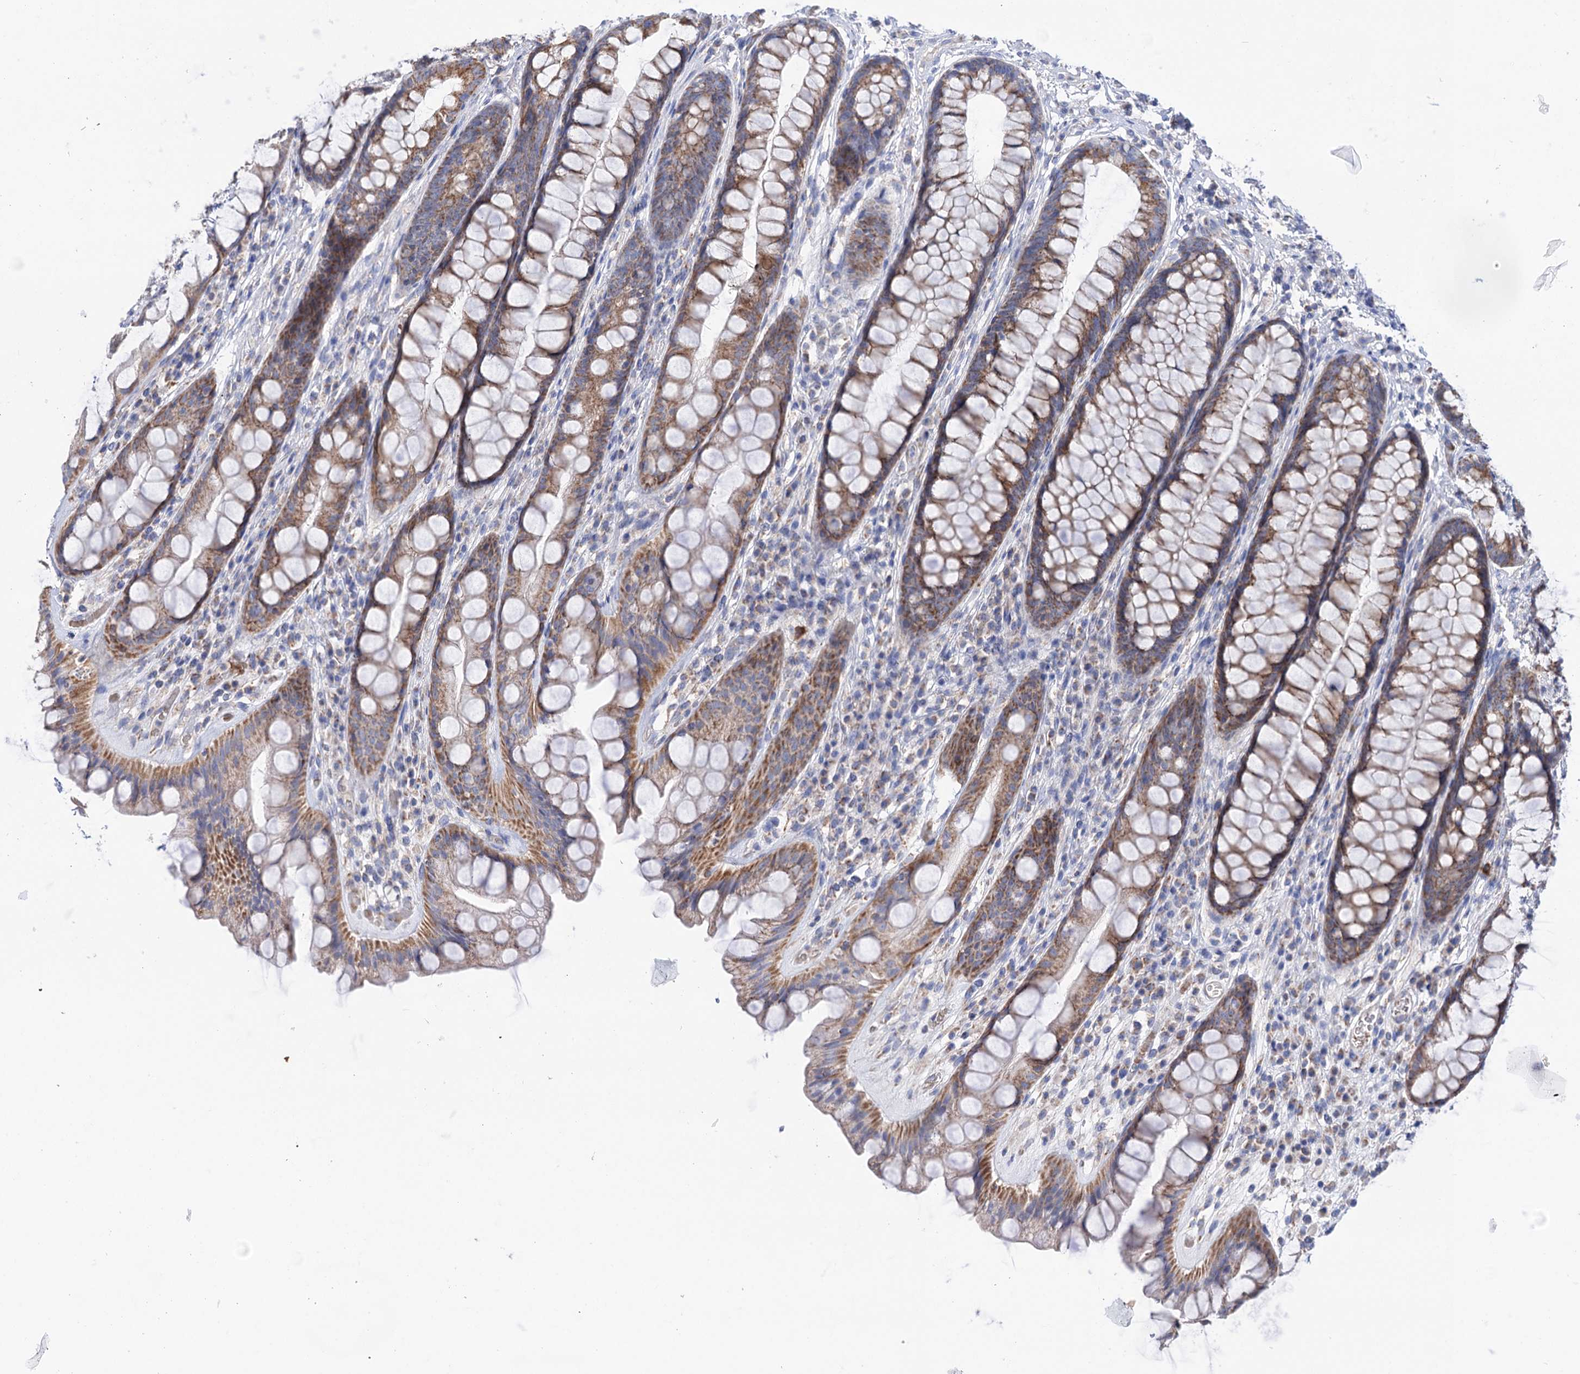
{"staining": {"intensity": "moderate", "quantity": ">75%", "location": "cytoplasmic/membranous"}, "tissue": "rectum", "cell_type": "Glandular cells", "image_type": "normal", "snomed": [{"axis": "morphology", "description": "Normal tissue, NOS"}, {"axis": "topography", "description": "Rectum"}], "caption": "Immunohistochemical staining of unremarkable human rectum exhibits moderate cytoplasmic/membranous protein positivity in approximately >75% of glandular cells.", "gene": "YARS2", "patient": {"sex": "male", "age": 74}}